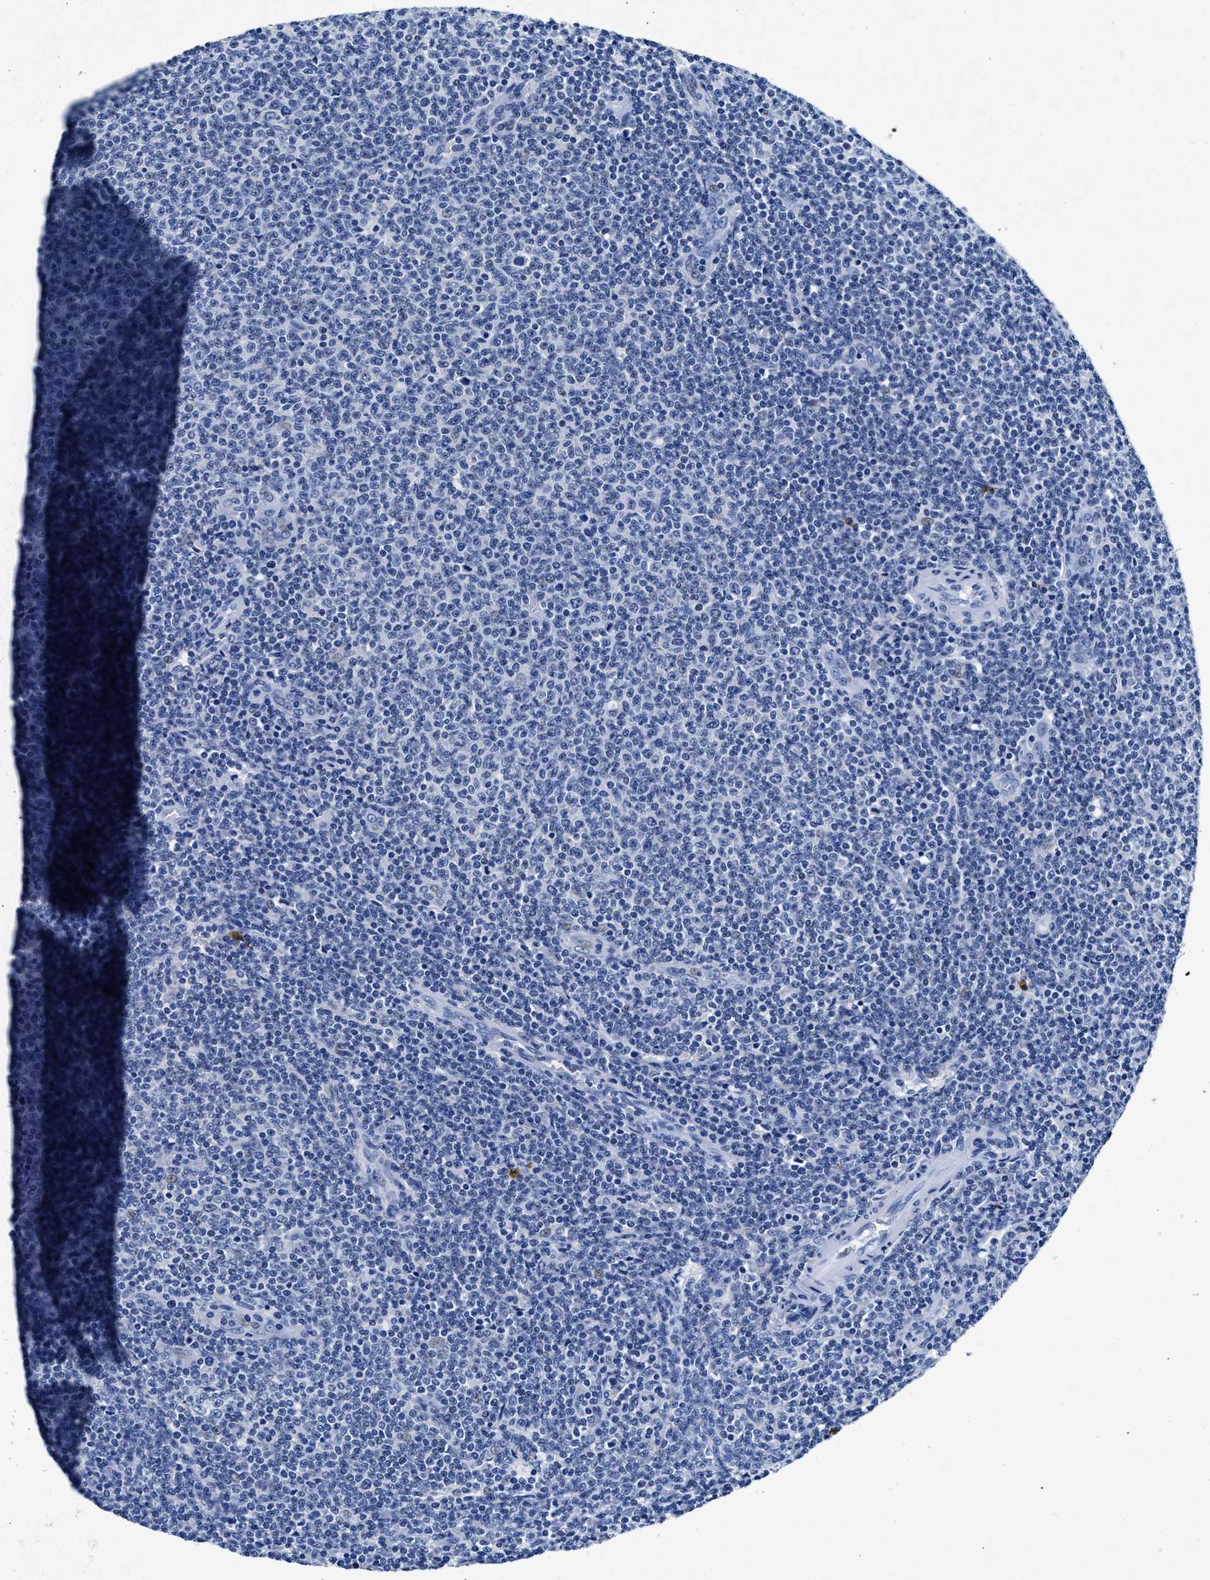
{"staining": {"intensity": "negative", "quantity": "none", "location": "none"}, "tissue": "lymphoma", "cell_type": "Tumor cells", "image_type": "cancer", "snomed": [{"axis": "morphology", "description": "Malignant lymphoma, non-Hodgkin's type, Low grade"}, {"axis": "topography", "description": "Lymph node"}], "caption": "Histopathology image shows no significant protein staining in tumor cells of malignant lymphoma, non-Hodgkin's type (low-grade). (DAB (3,3'-diaminobenzidine) immunohistochemistry visualized using brightfield microscopy, high magnification).", "gene": "MAP6", "patient": {"sex": "male", "age": 66}}